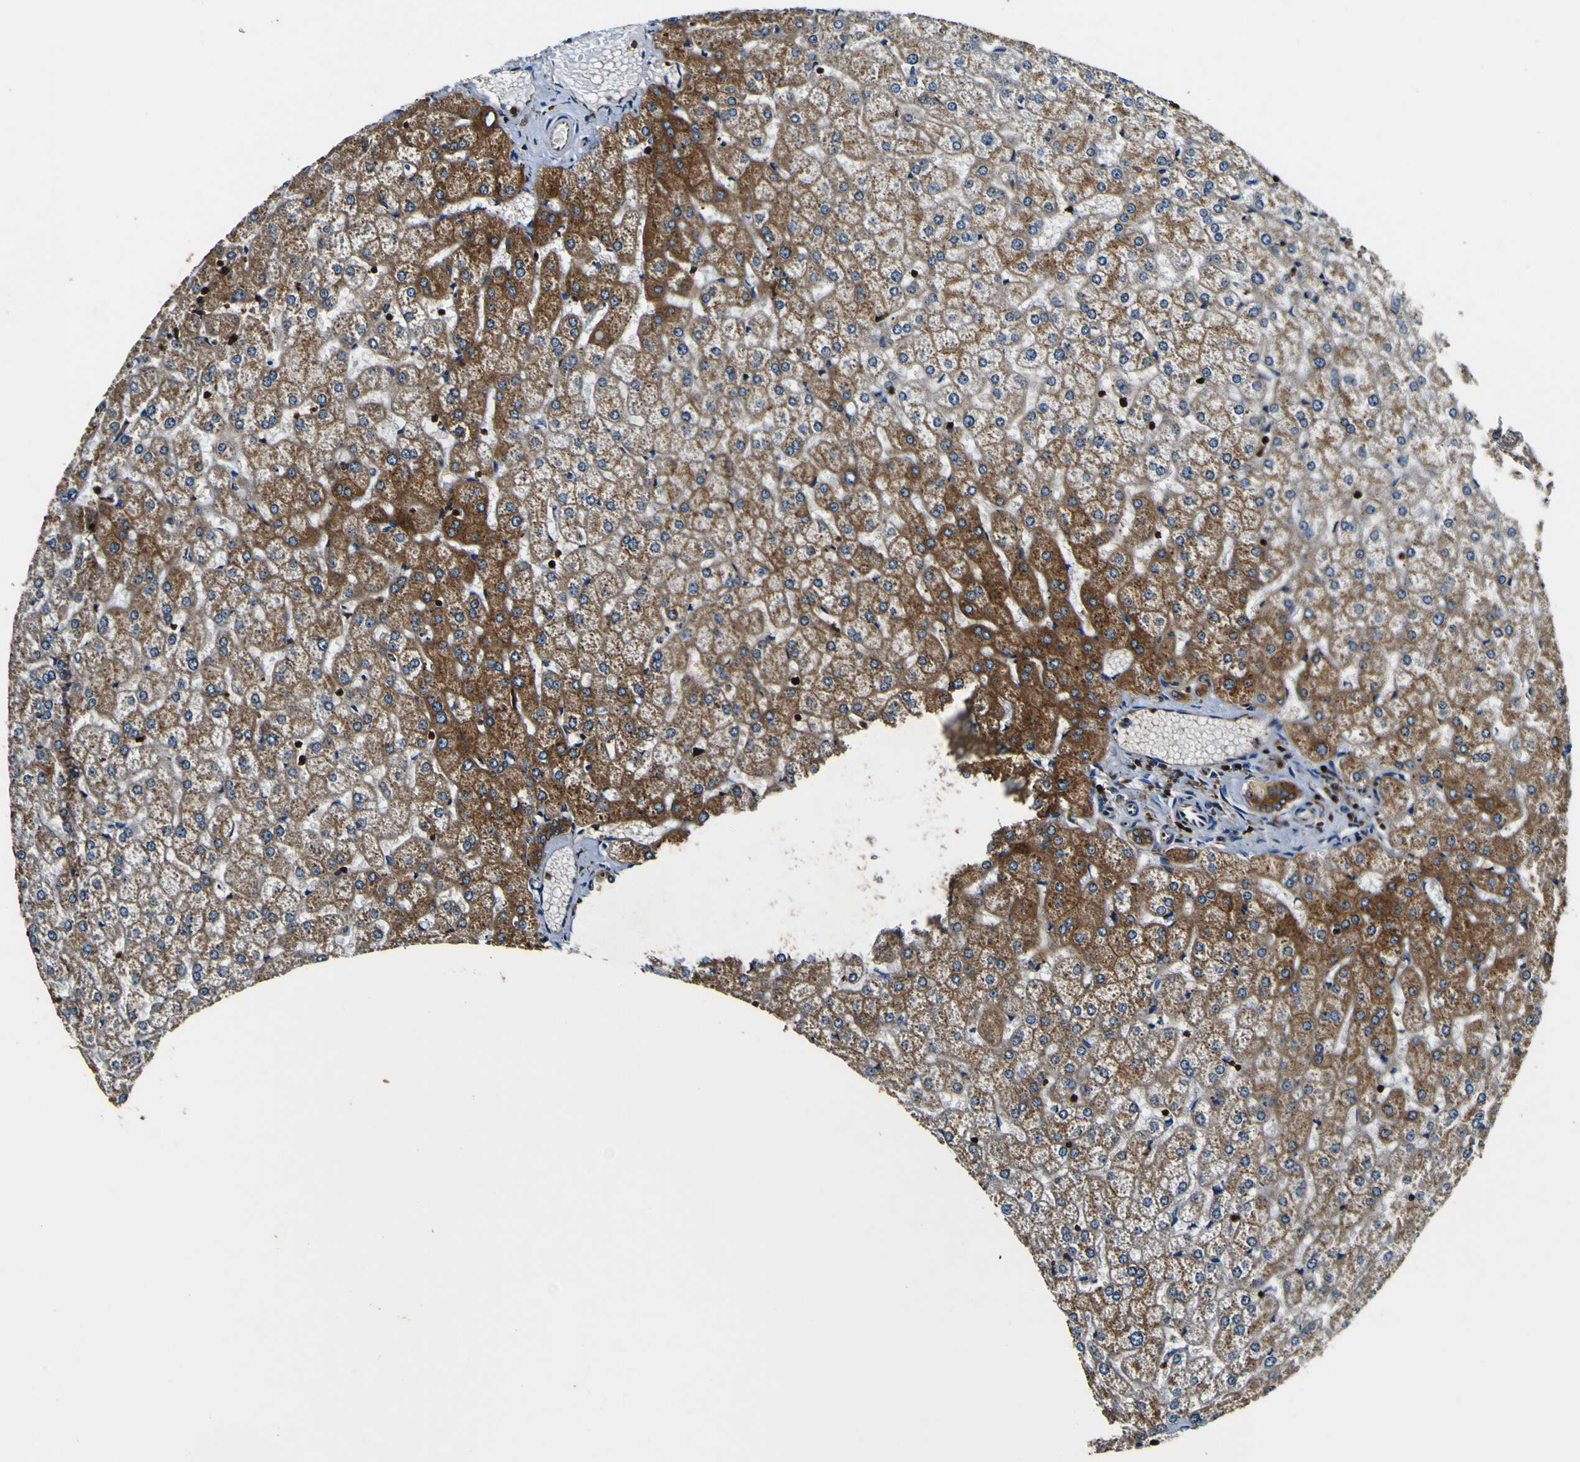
{"staining": {"intensity": "strong", "quantity": ">75%", "location": "cytoplasmic/membranous"}, "tissue": "liver", "cell_type": "Cholangiocytes", "image_type": "normal", "snomed": [{"axis": "morphology", "description": "Normal tissue, NOS"}, {"axis": "topography", "description": "Liver"}], "caption": "A brown stain highlights strong cytoplasmic/membranous staining of a protein in cholangiocytes of benign liver.", "gene": "RHOT2", "patient": {"sex": "female", "age": 32}}